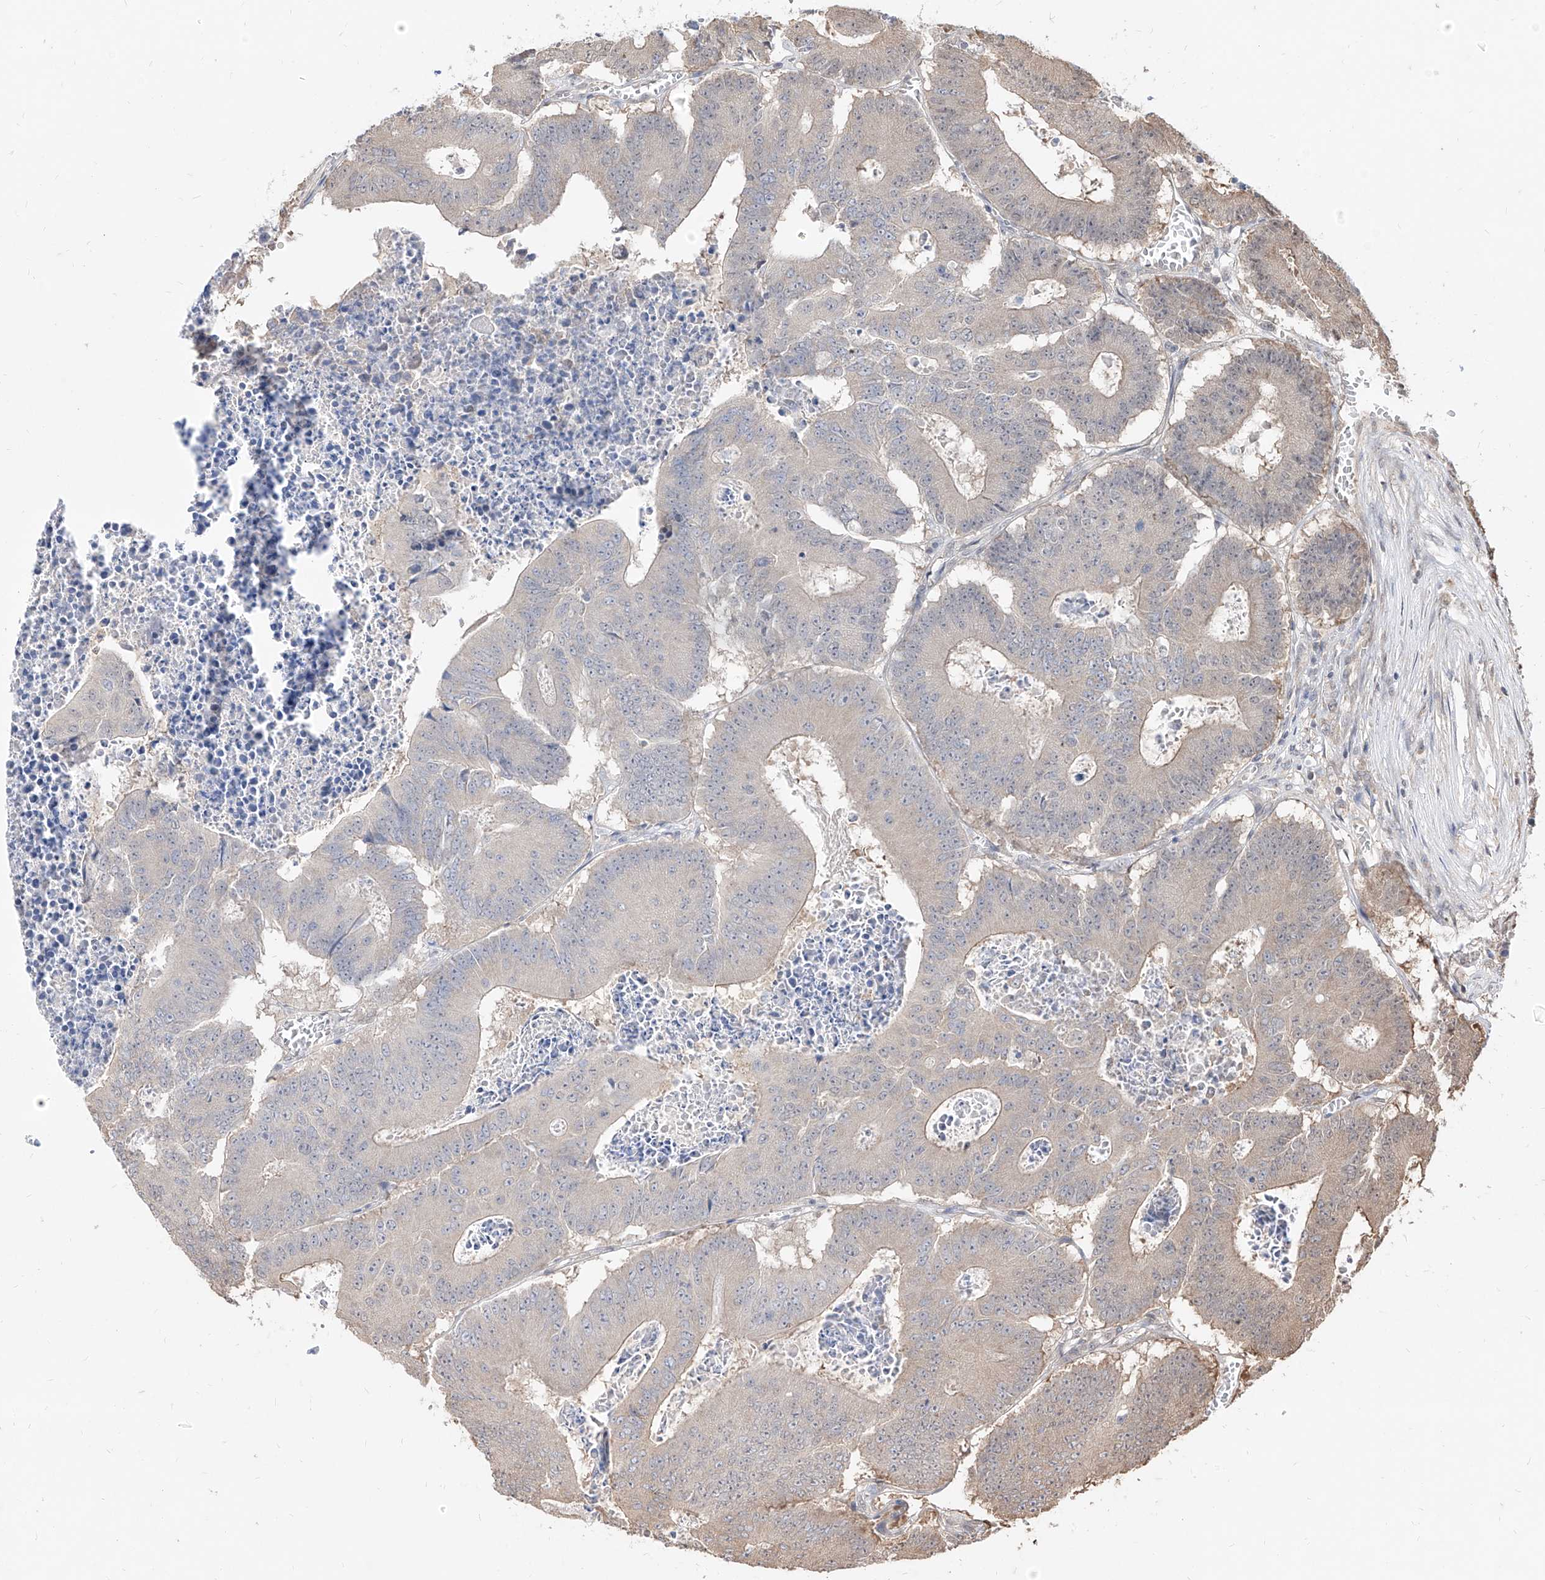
{"staining": {"intensity": "weak", "quantity": "<25%", "location": "cytoplasmic/membranous"}, "tissue": "colorectal cancer", "cell_type": "Tumor cells", "image_type": "cancer", "snomed": [{"axis": "morphology", "description": "Adenocarcinoma, NOS"}, {"axis": "topography", "description": "Colon"}], "caption": "Immunohistochemistry photomicrograph of neoplastic tissue: colorectal cancer stained with DAB shows no significant protein staining in tumor cells.", "gene": "C8orf82", "patient": {"sex": "male", "age": 87}}